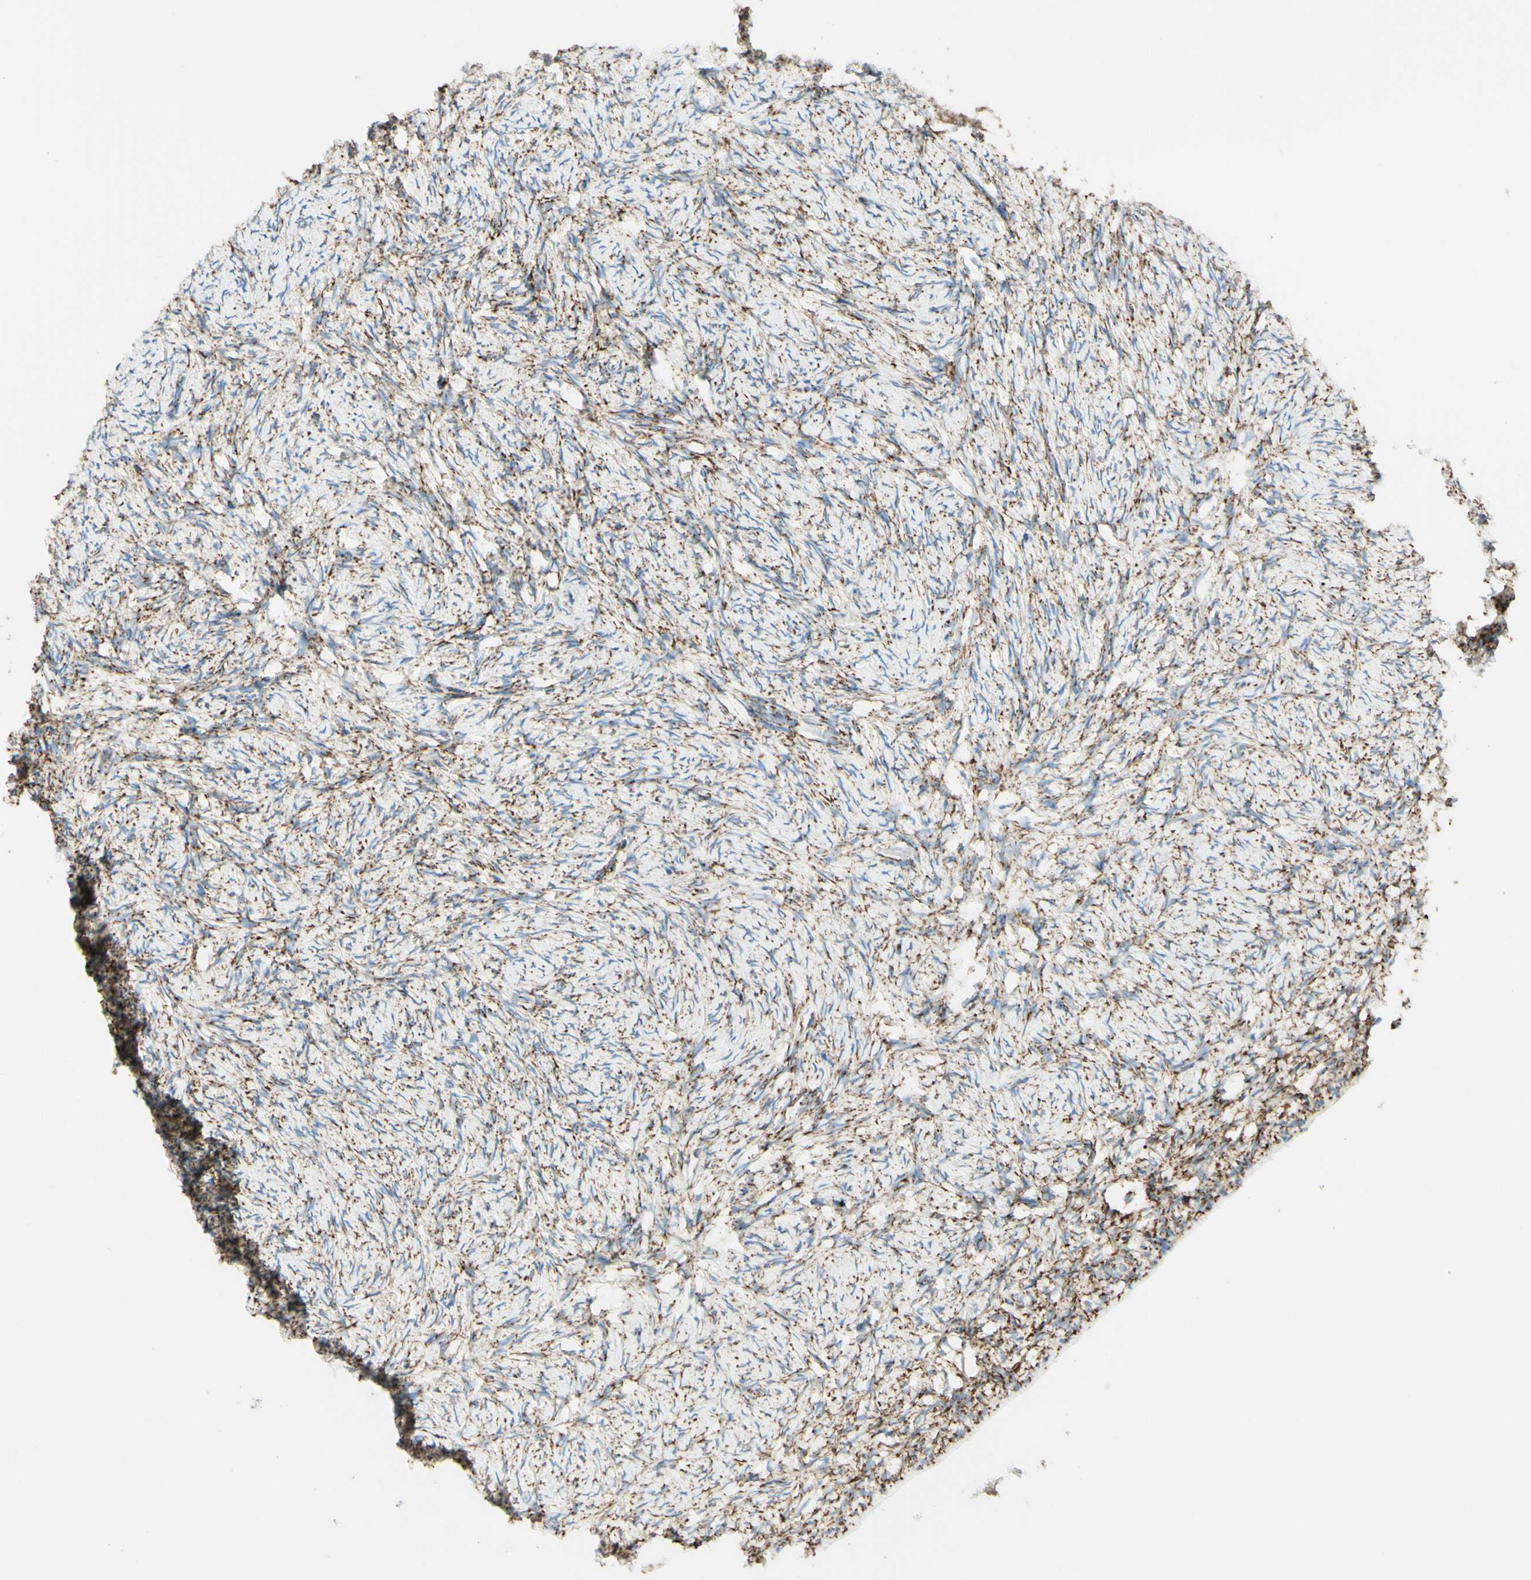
{"staining": {"intensity": "moderate", "quantity": "25%-75%", "location": "cytoplasmic/membranous"}, "tissue": "ovary", "cell_type": "Ovarian stroma cells", "image_type": "normal", "snomed": [{"axis": "morphology", "description": "Normal tissue, NOS"}, {"axis": "topography", "description": "Ovary"}], "caption": "Immunohistochemical staining of normal human ovary demonstrates moderate cytoplasmic/membranous protein staining in about 25%-75% of ovarian stroma cells.", "gene": "ARMC10", "patient": {"sex": "female", "age": 60}}